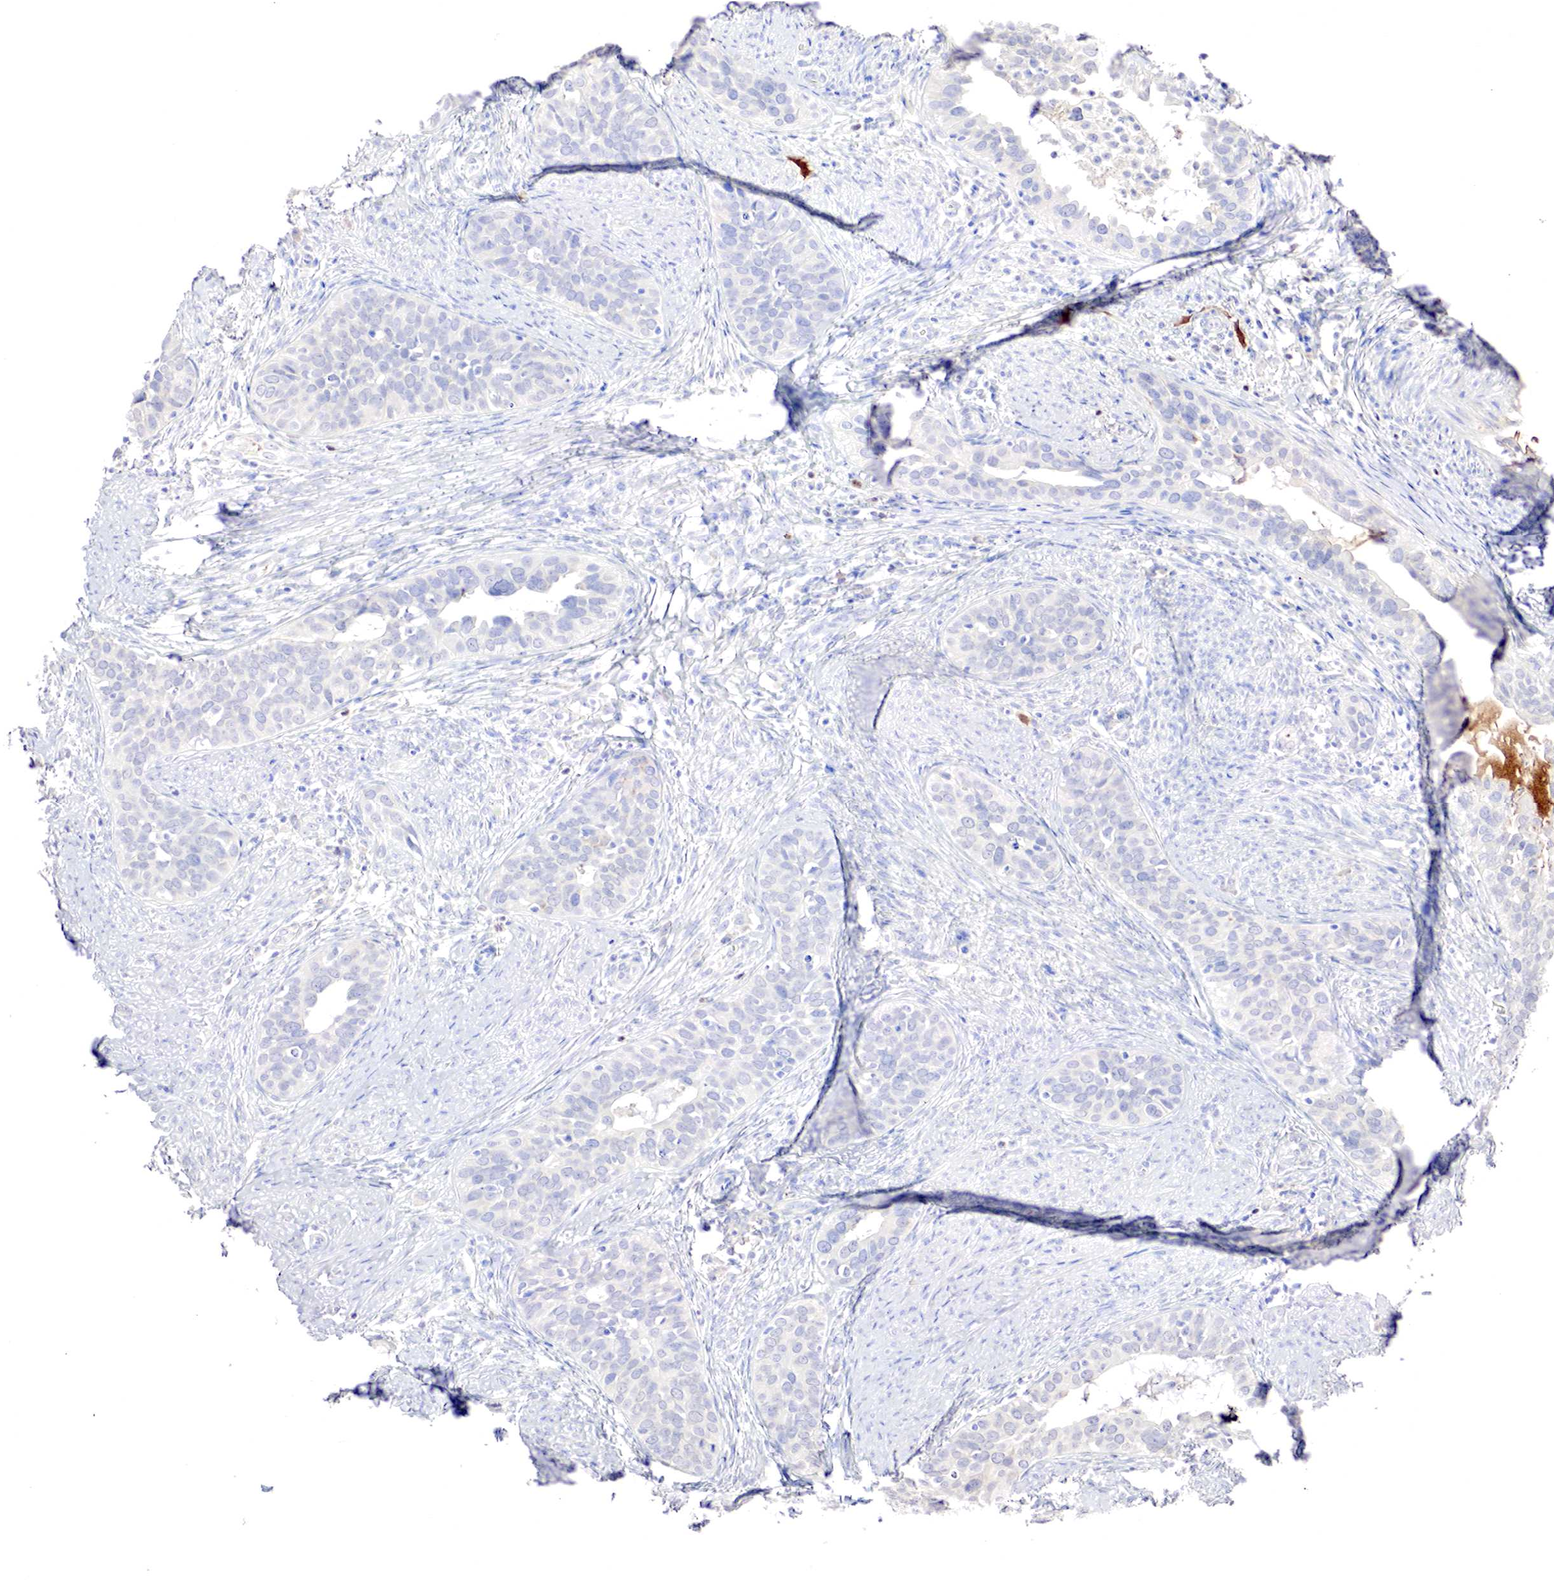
{"staining": {"intensity": "negative", "quantity": "none", "location": "none"}, "tissue": "cervical cancer", "cell_type": "Tumor cells", "image_type": "cancer", "snomed": [{"axis": "morphology", "description": "Squamous cell carcinoma, NOS"}, {"axis": "topography", "description": "Cervix"}], "caption": "Immunohistochemistry (IHC) of cervical cancer exhibits no staining in tumor cells.", "gene": "GATA1", "patient": {"sex": "female", "age": 31}}